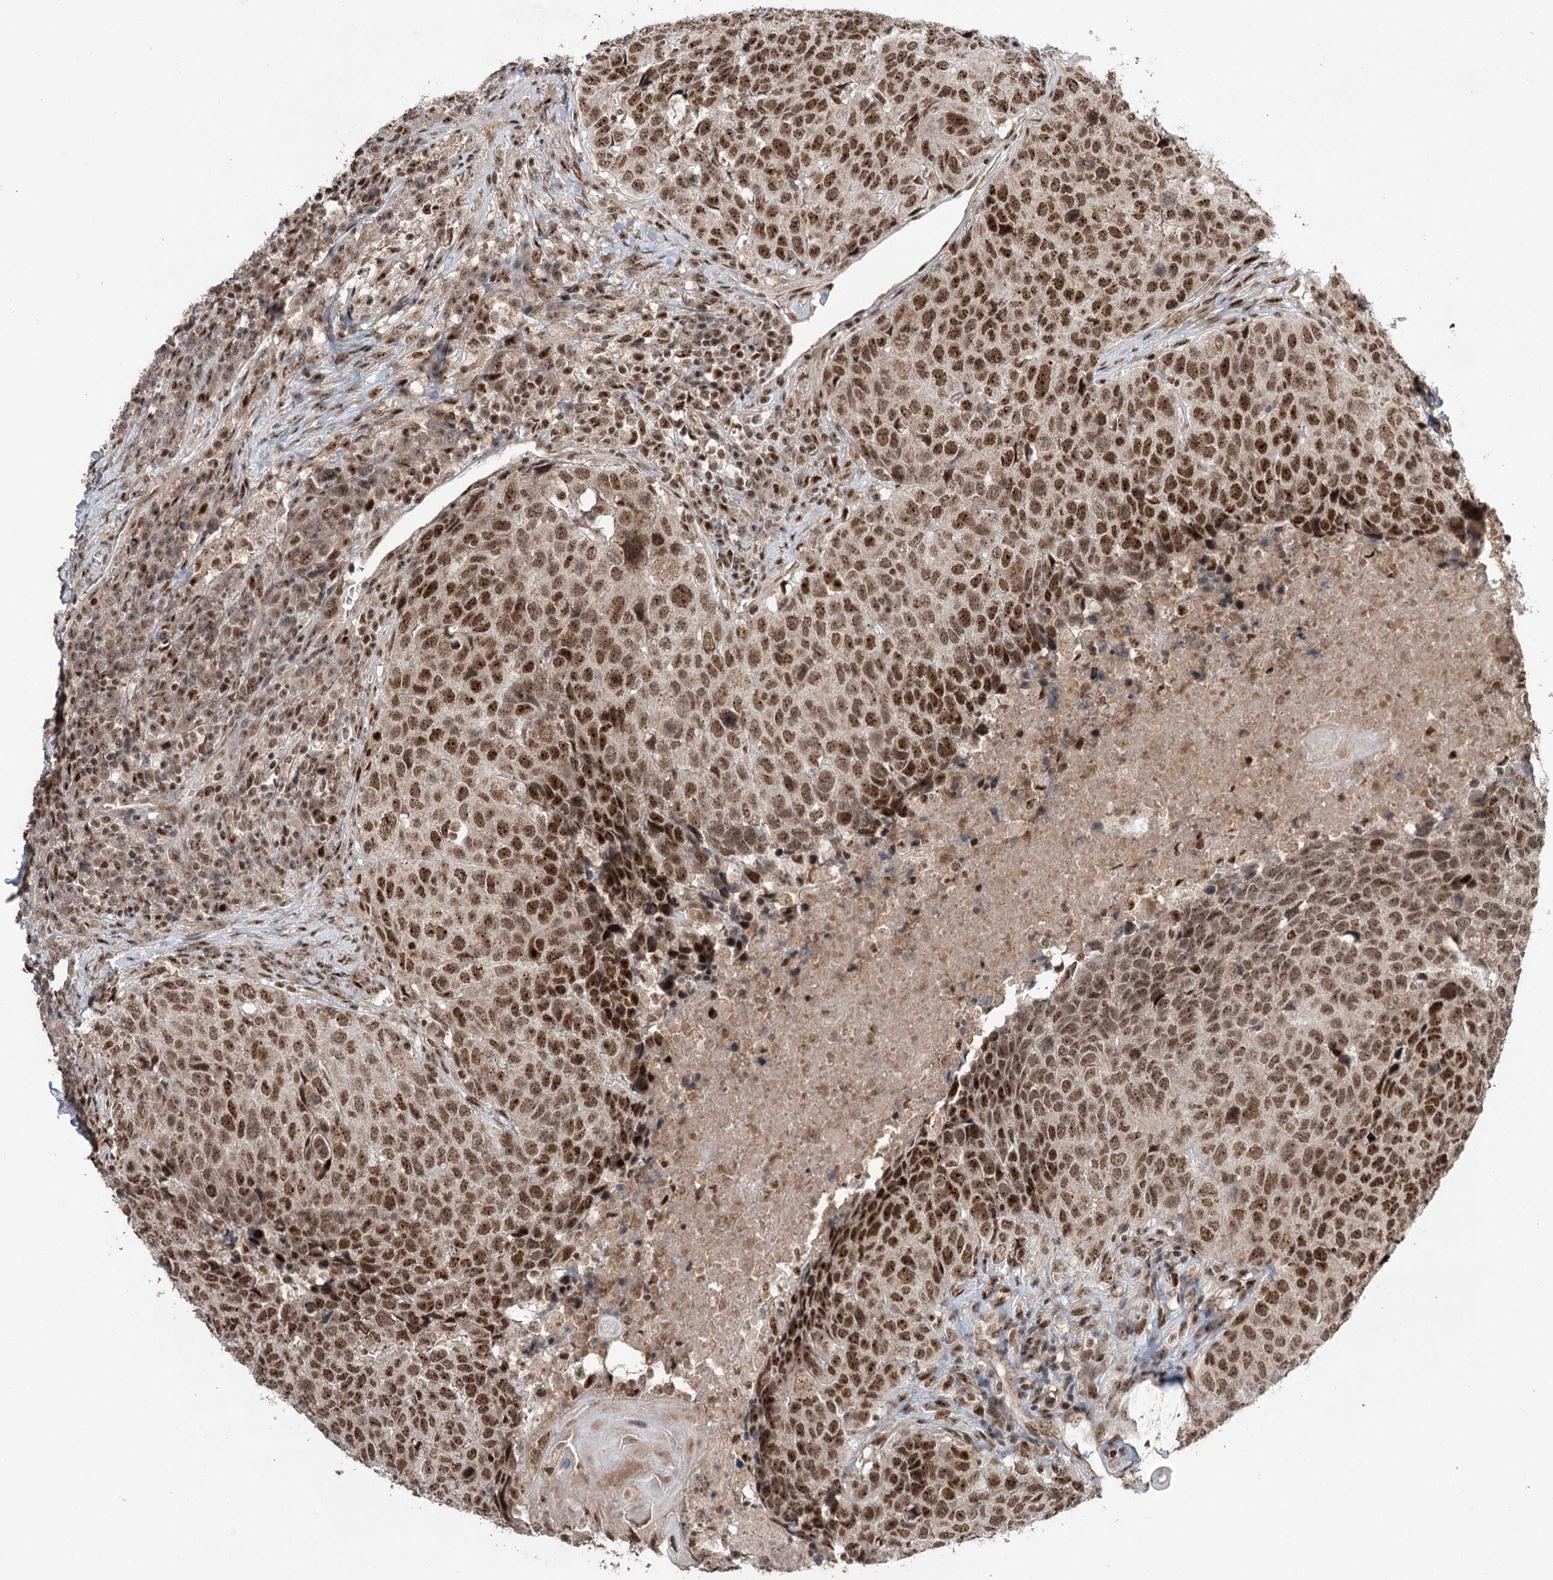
{"staining": {"intensity": "strong", "quantity": ">75%", "location": "nuclear"}, "tissue": "head and neck cancer", "cell_type": "Tumor cells", "image_type": "cancer", "snomed": [{"axis": "morphology", "description": "Squamous cell carcinoma, NOS"}, {"axis": "topography", "description": "Head-Neck"}], "caption": "High-magnification brightfield microscopy of head and neck cancer (squamous cell carcinoma) stained with DAB (brown) and counterstained with hematoxylin (blue). tumor cells exhibit strong nuclear positivity is present in approximately>75% of cells.", "gene": "ERCC3", "patient": {"sex": "male", "age": 66}}